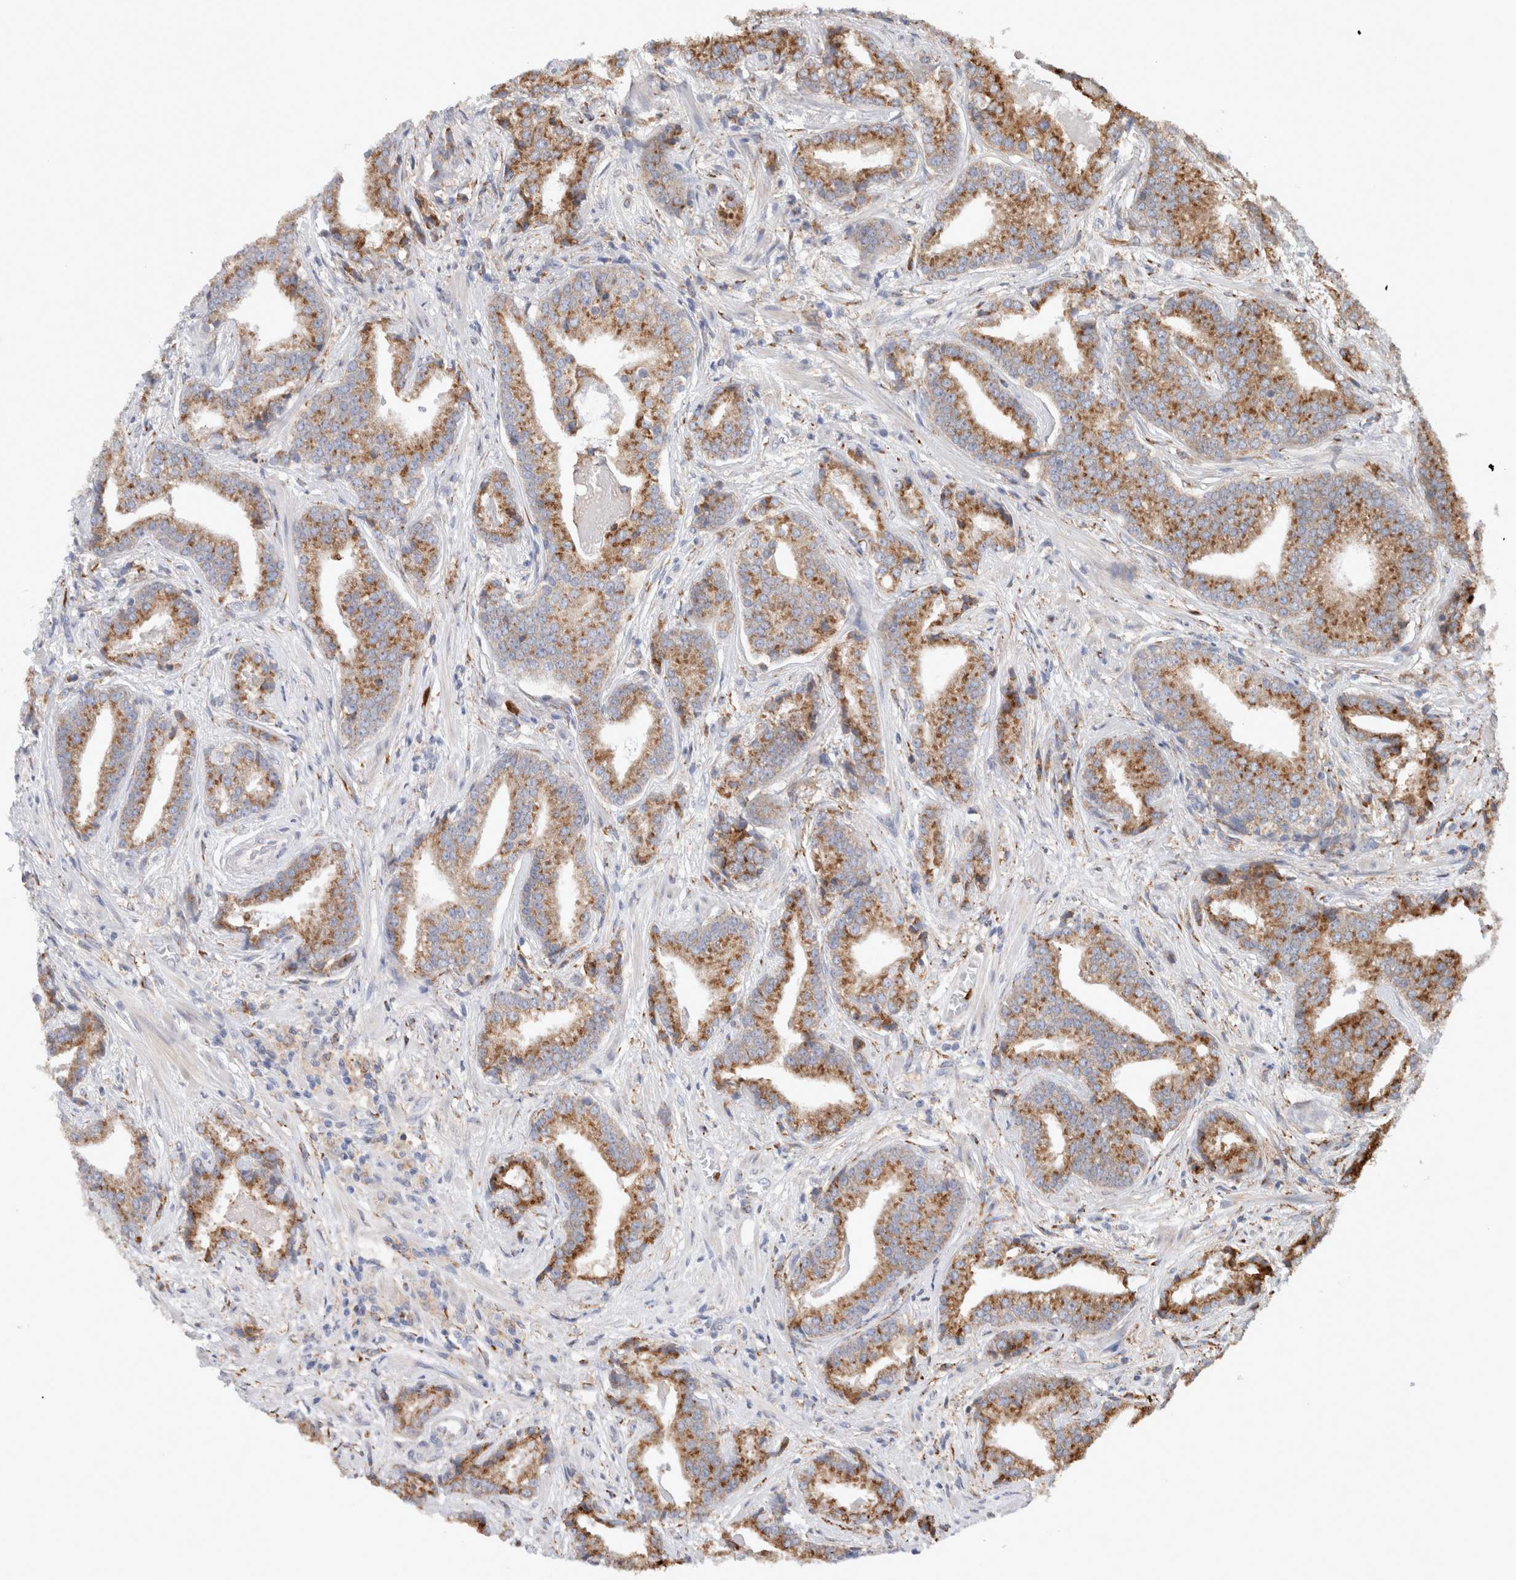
{"staining": {"intensity": "moderate", "quantity": ">75%", "location": "cytoplasmic/membranous"}, "tissue": "prostate cancer", "cell_type": "Tumor cells", "image_type": "cancer", "snomed": [{"axis": "morphology", "description": "Adenocarcinoma, Low grade"}, {"axis": "topography", "description": "Prostate"}], "caption": "Brown immunohistochemical staining in prostate cancer displays moderate cytoplasmic/membranous staining in approximately >75% of tumor cells.", "gene": "P4HA1", "patient": {"sex": "male", "age": 67}}